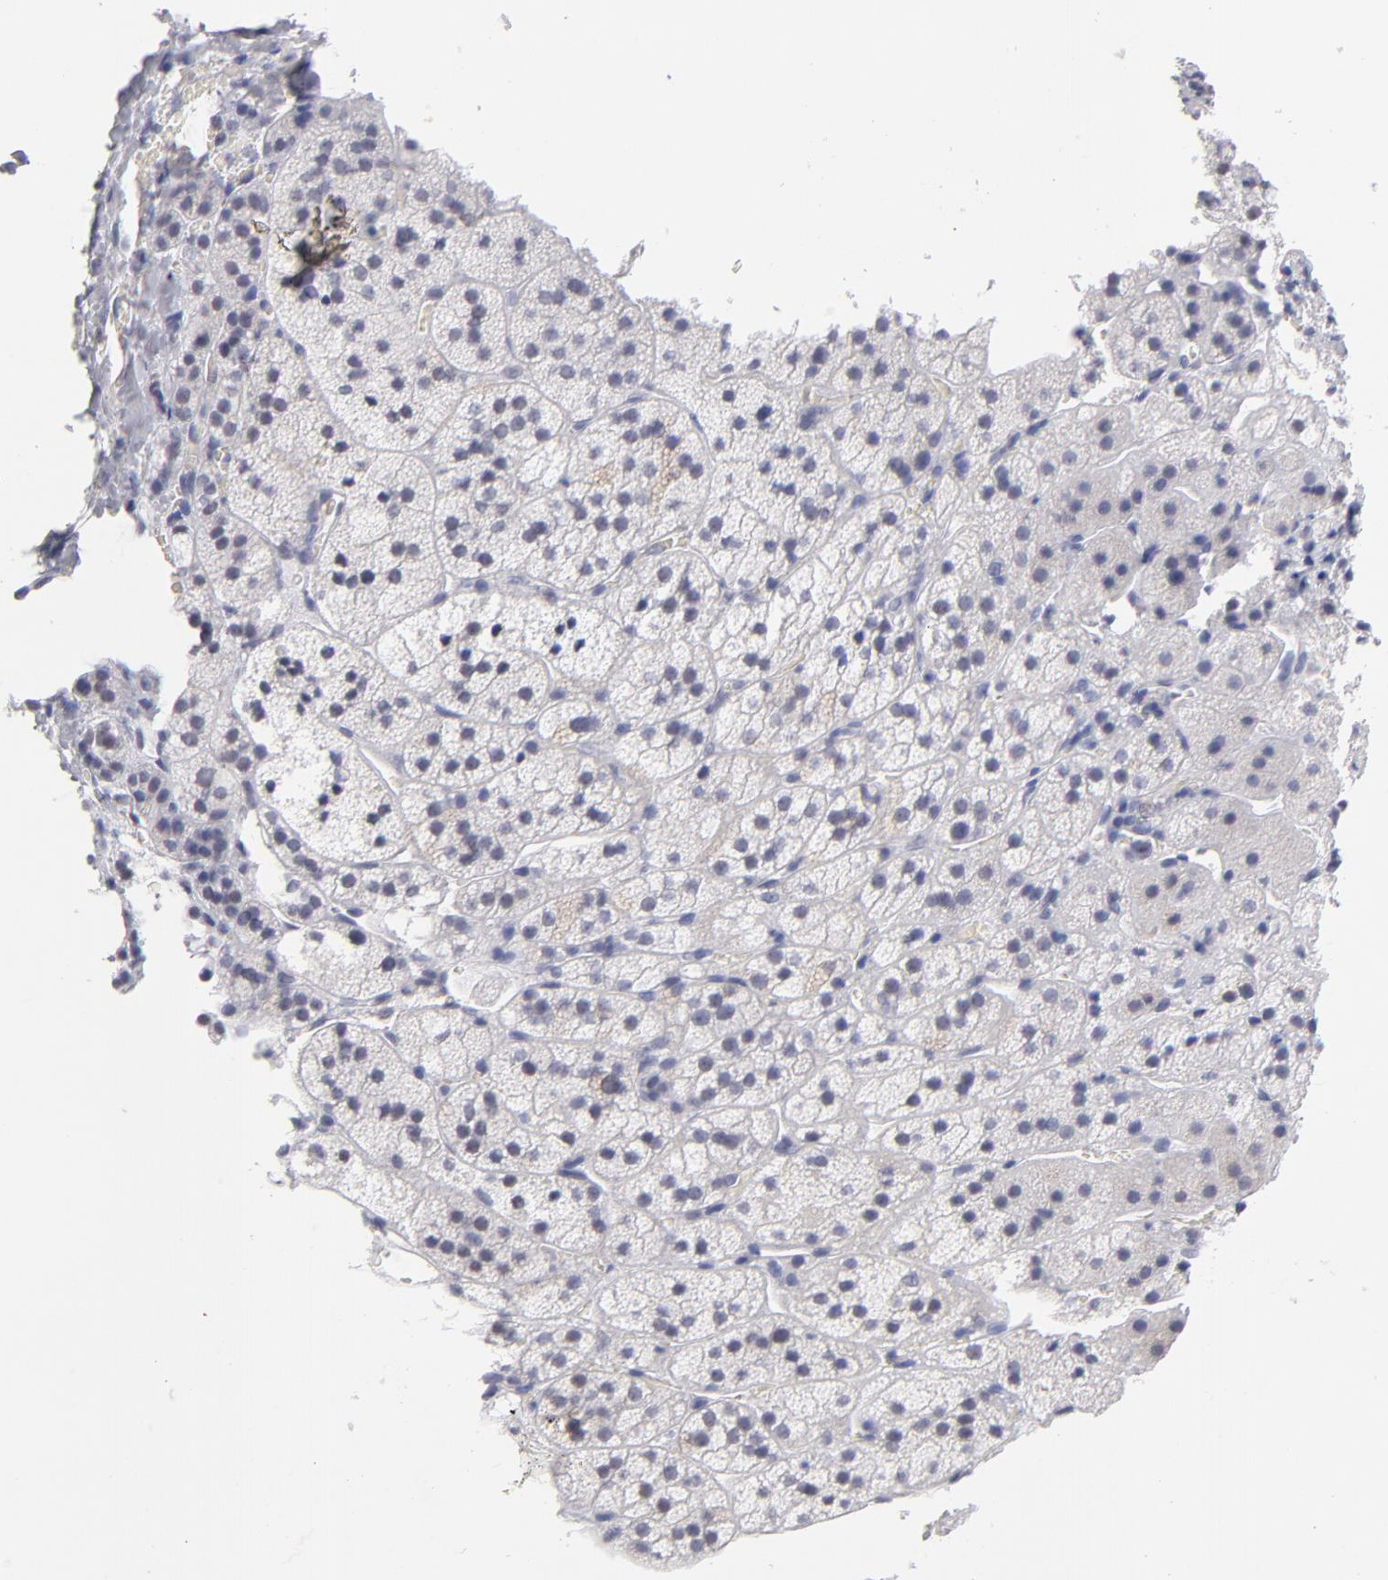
{"staining": {"intensity": "negative", "quantity": "none", "location": "none"}, "tissue": "adrenal gland", "cell_type": "Glandular cells", "image_type": "normal", "snomed": [{"axis": "morphology", "description": "Normal tissue, NOS"}, {"axis": "topography", "description": "Adrenal gland"}], "caption": "DAB (3,3'-diaminobenzidine) immunohistochemical staining of benign human adrenal gland reveals no significant staining in glandular cells. (DAB immunohistochemistry (IHC) visualized using brightfield microscopy, high magnification).", "gene": "TEX11", "patient": {"sex": "female", "age": 44}}